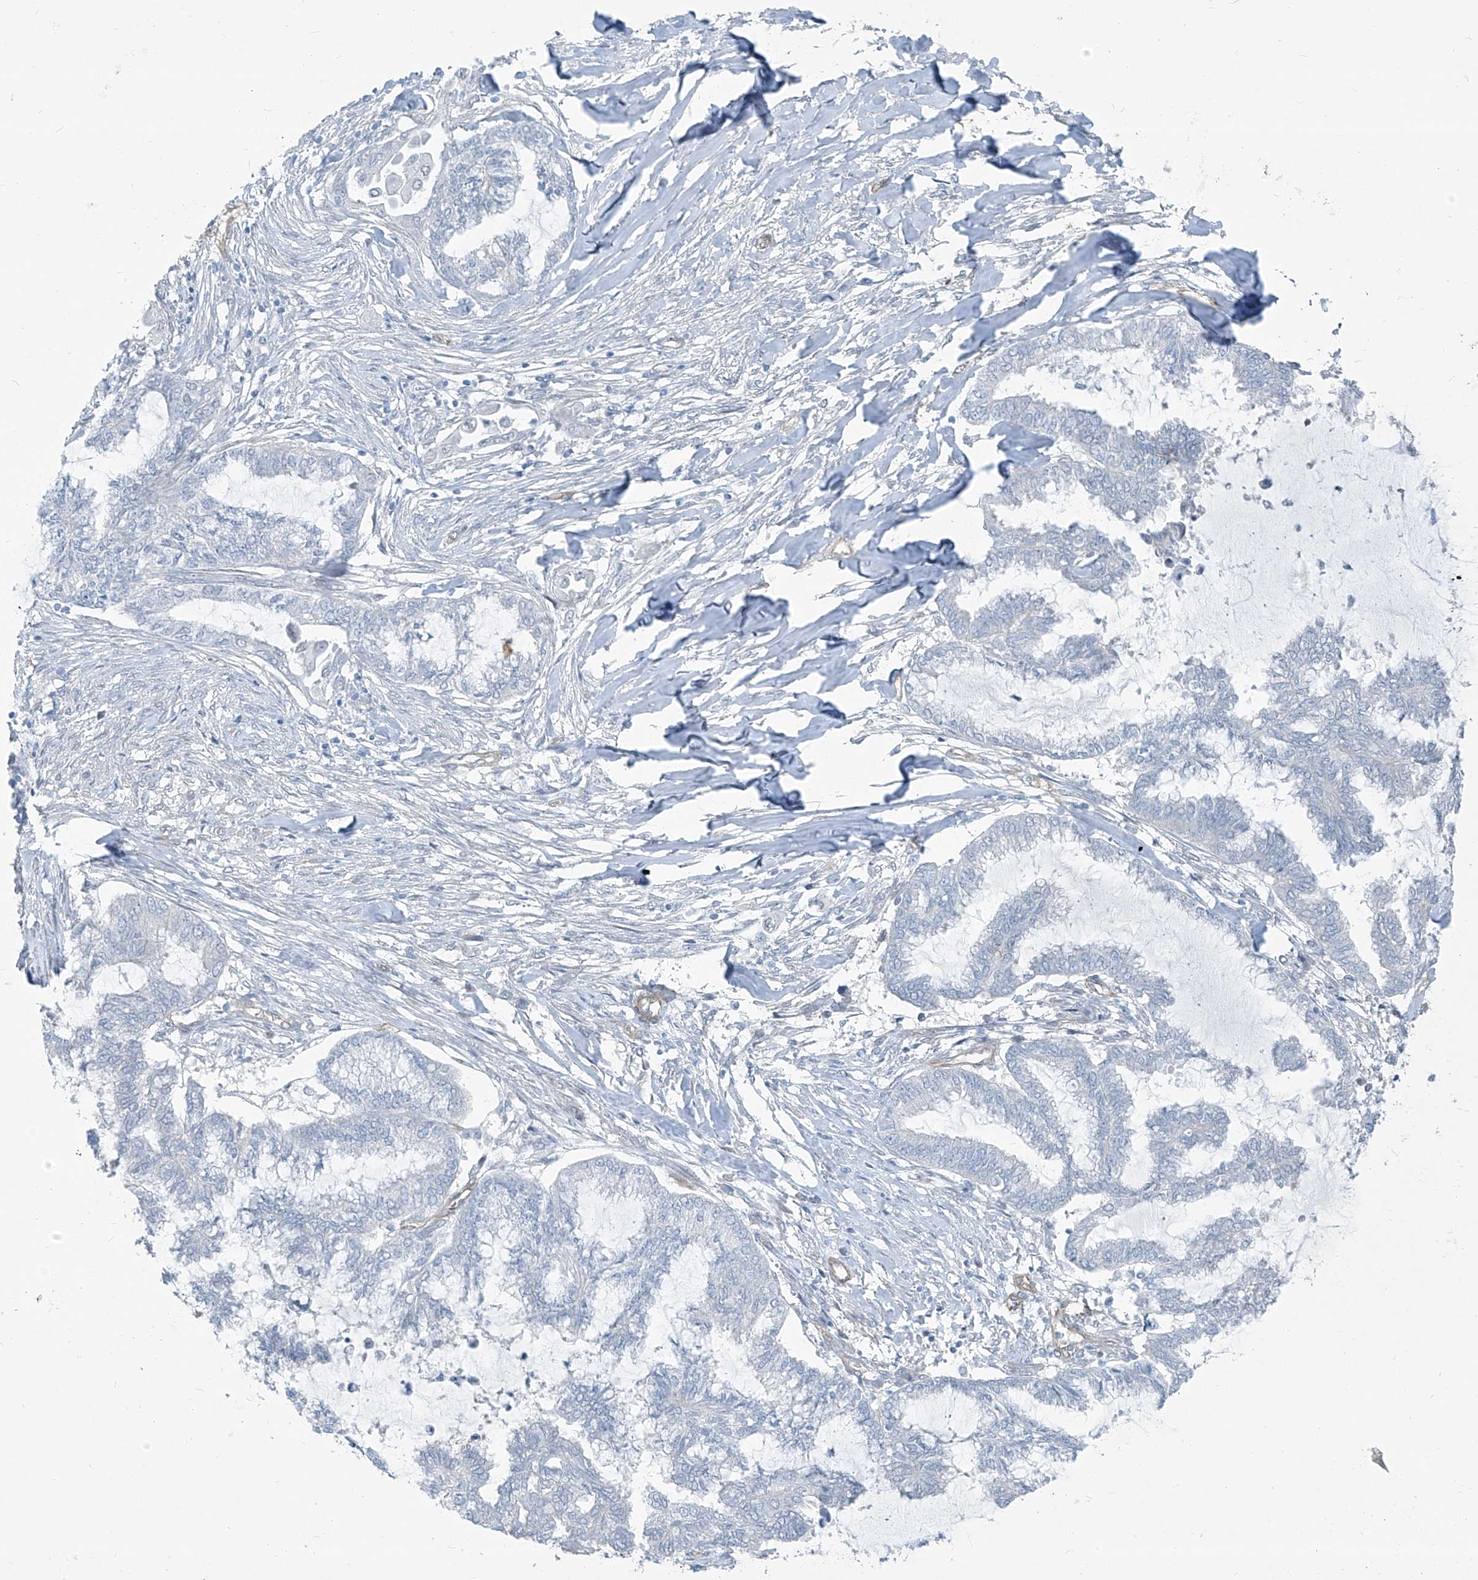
{"staining": {"intensity": "negative", "quantity": "none", "location": "none"}, "tissue": "endometrial cancer", "cell_type": "Tumor cells", "image_type": "cancer", "snomed": [{"axis": "morphology", "description": "Adenocarcinoma, NOS"}, {"axis": "topography", "description": "Endometrium"}], "caption": "High power microscopy photomicrograph of an immunohistochemistry (IHC) photomicrograph of adenocarcinoma (endometrial), revealing no significant expression in tumor cells.", "gene": "TNS2", "patient": {"sex": "female", "age": 86}}